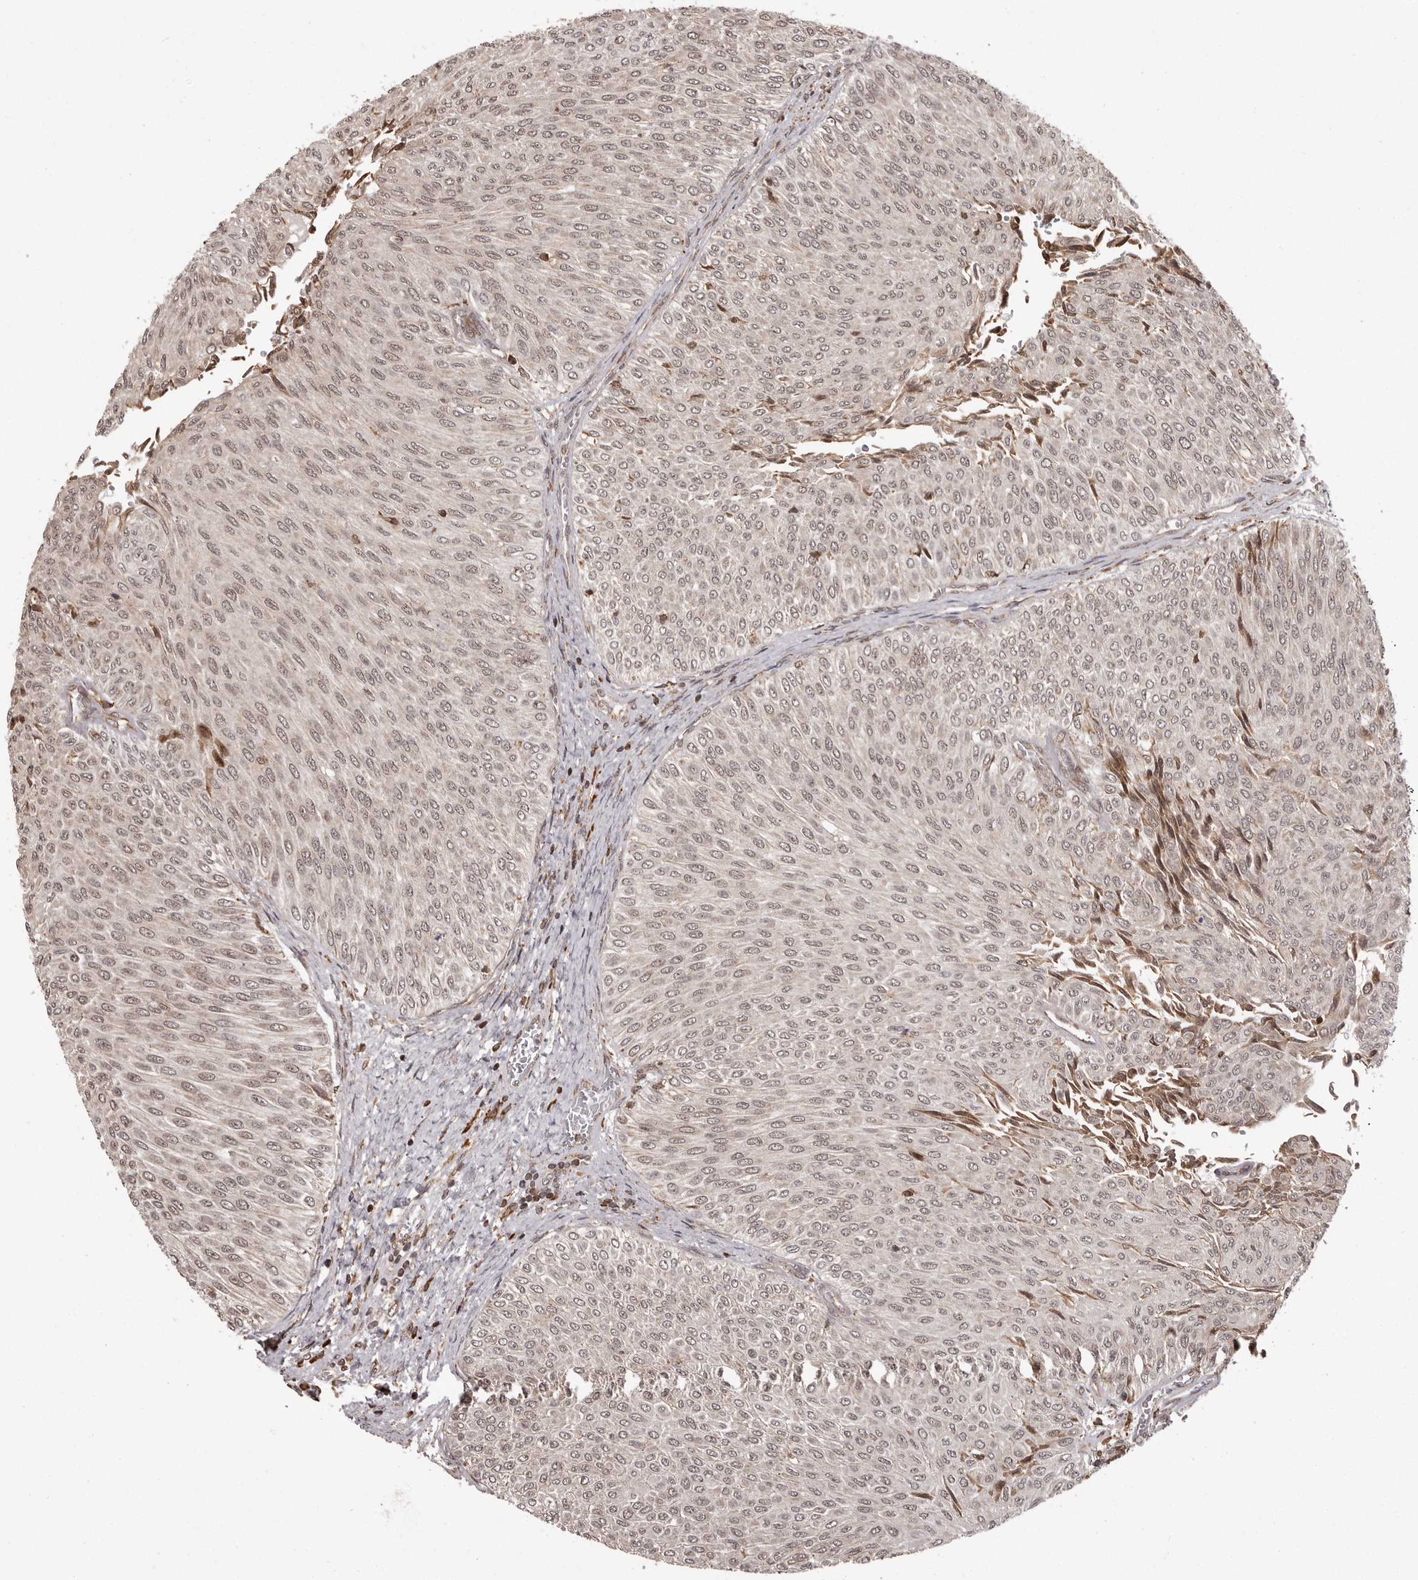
{"staining": {"intensity": "weak", "quantity": ">75%", "location": "nuclear"}, "tissue": "urothelial cancer", "cell_type": "Tumor cells", "image_type": "cancer", "snomed": [{"axis": "morphology", "description": "Urothelial carcinoma, Low grade"}, {"axis": "topography", "description": "Urinary bladder"}], "caption": "Weak nuclear staining is present in approximately >75% of tumor cells in urothelial cancer. The protein is stained brown, and the nuclei are stained in blue (DAB IHC with brightfield microscopy, high magnification).", "gene": "IL32", "patient": {"sex": "male", "age": 78}}